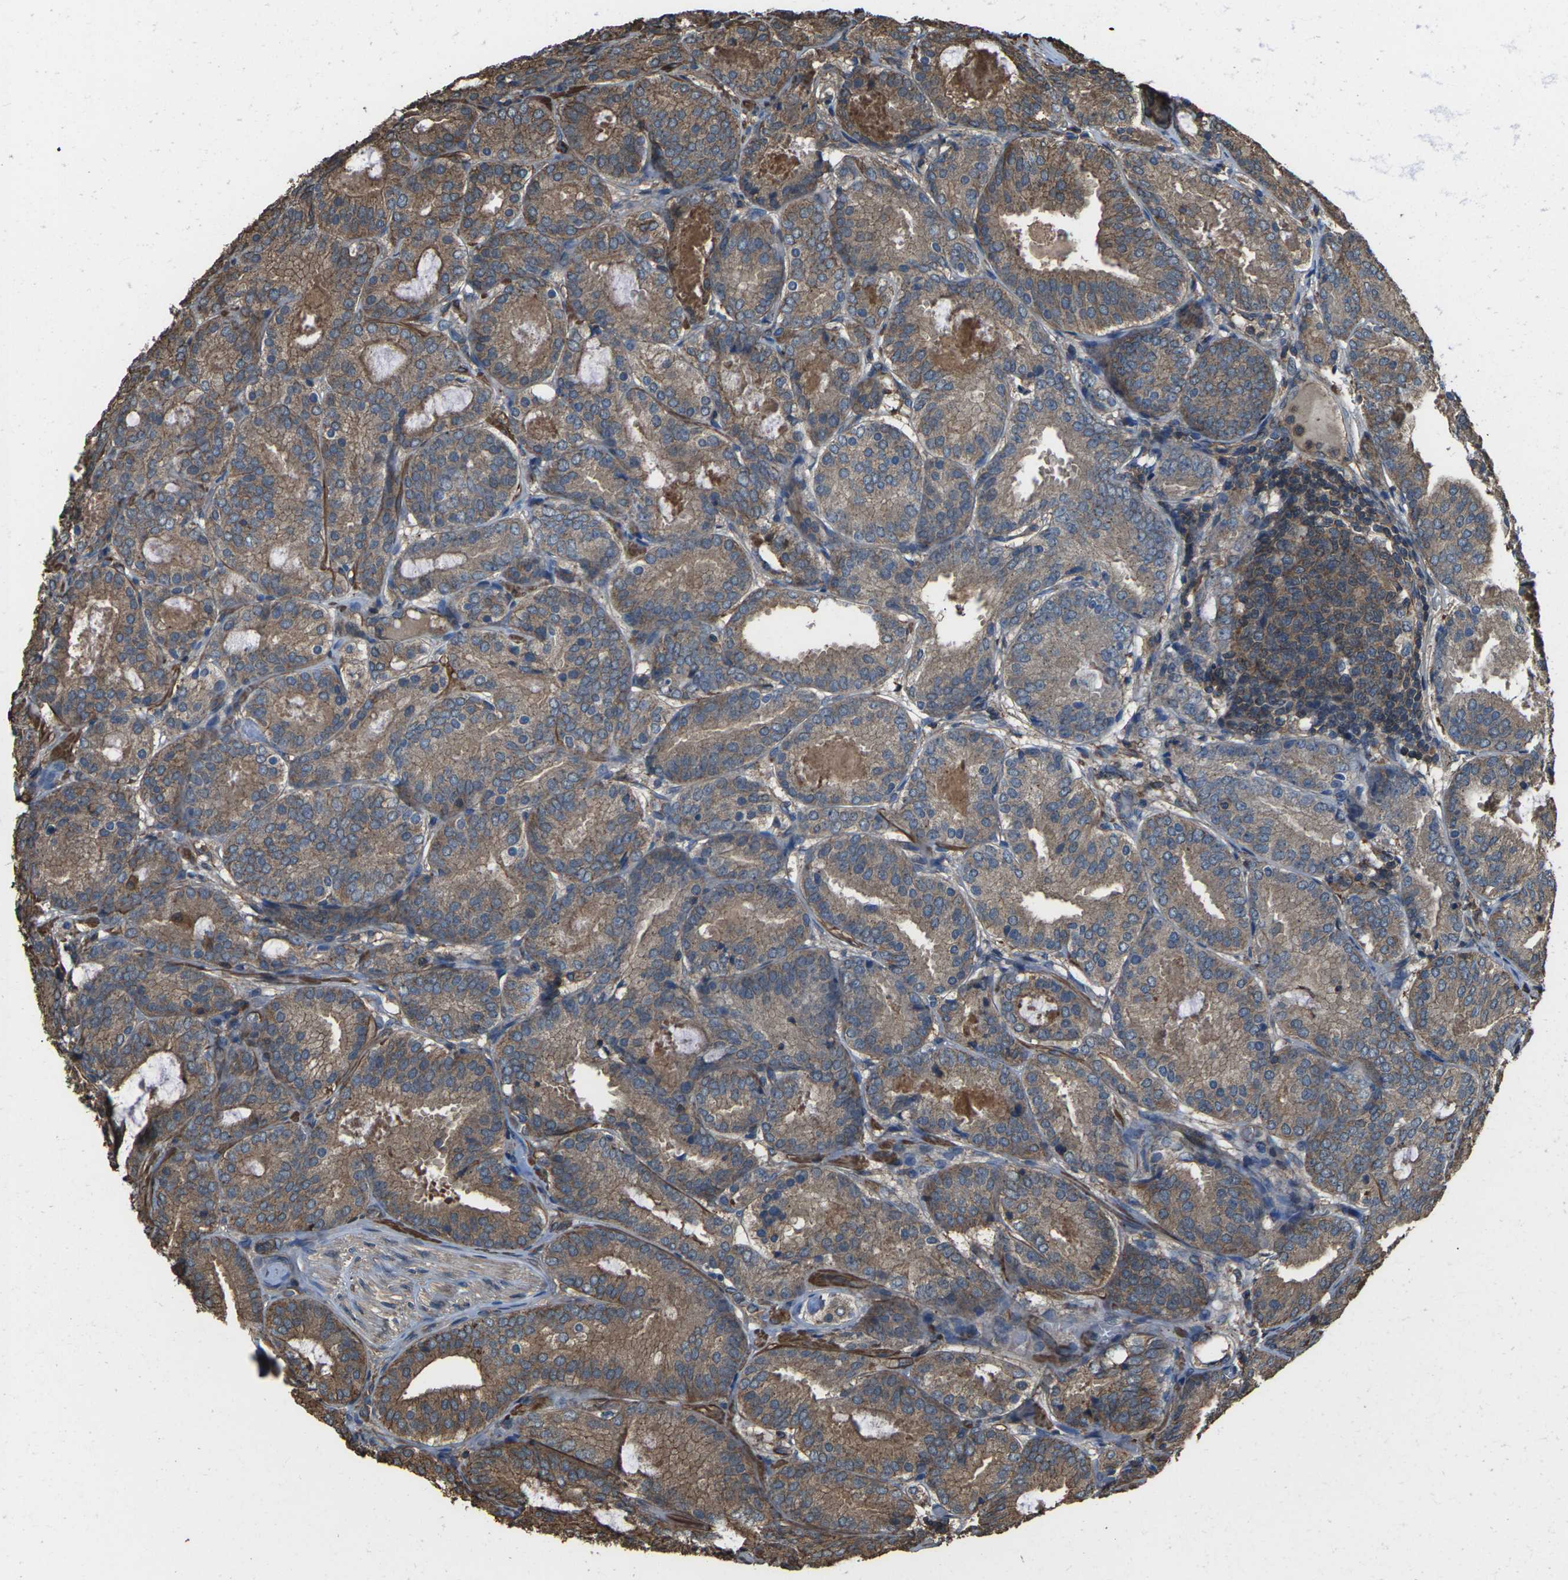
{"staining": {"intensity": "moderate", "quantity": ">75%", "location": "cytoplasmic/membranous"}, "tissue": "prostate cancer", "cell_type": "Tumor cells", "image_type": "cancer", "snomed": [{"axis": "morphology", "description": "Adenocarcinoma, Low grade"}, {"axis": "topography", "description": "Prostate"}], "caption": "A high-resolution histopathology image shows immunohistochemistry staining of low-grade adenocarcinoma (prostate), which shows moderate cytoplasmic/membranous expression in about >75% of tumor cells. (brown staining indicates protein expression, while blue staining denotes nuclei).", "gene": "DHPS", "patient": {"sex": "male", "age": 69}}